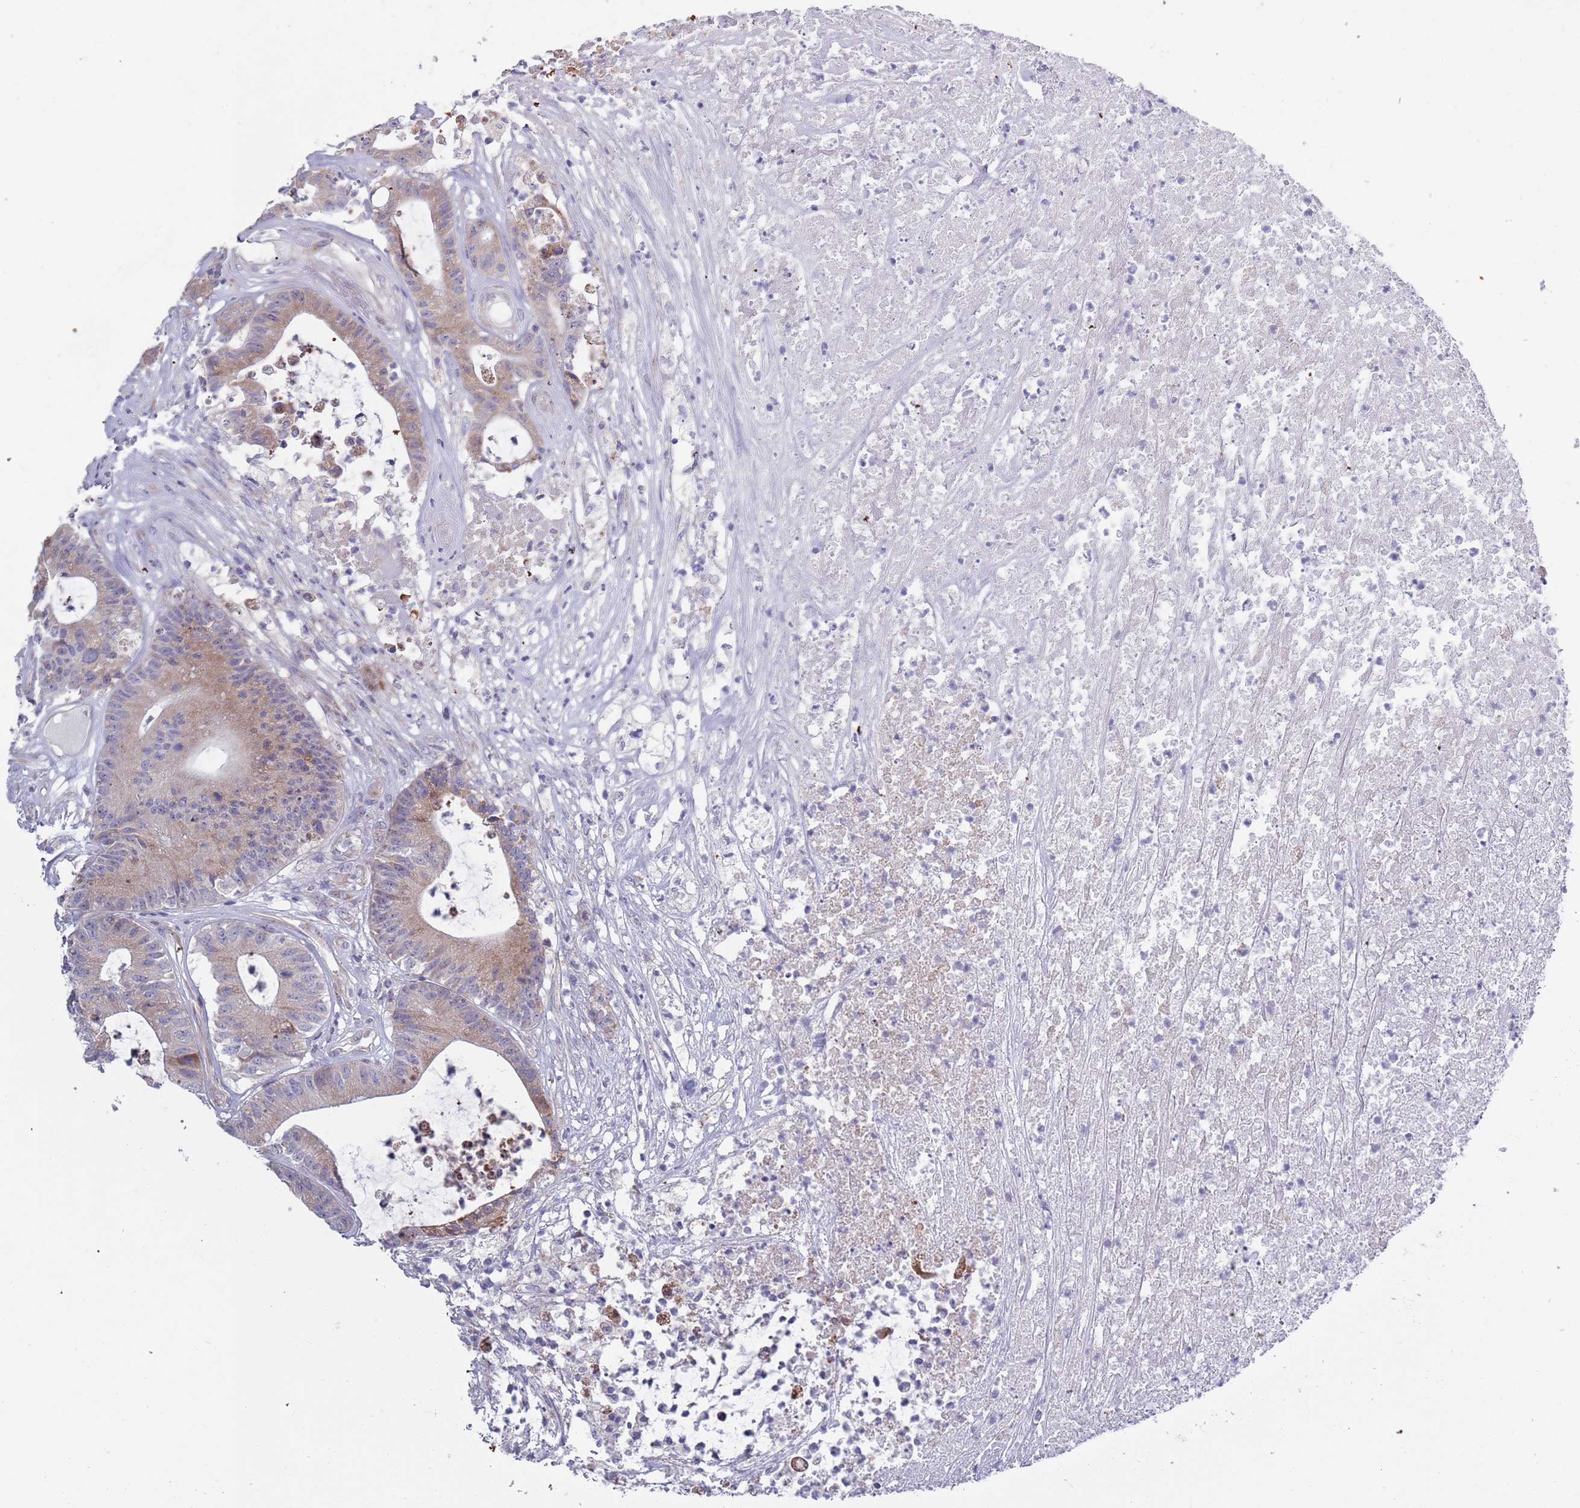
{"staining": {"intensity": "moderate", "quantity": "<25%", "location": "cytoplasmic/membranous"}, "tissue": "colorectal cancer", "cell_type": "Tumor cells", "image_type": "cancer", "snomed": [{"axis": "morphology", "description": "Adenocarcinoma, NOS"}, {"axis": "topography", "description": "Colon"}], "caption": "Human colorectal cancer stained with a protein marker reveals moderate staining in tumor cells.", "gene": "LTB", "patient": {"sex": "female", "age": 84}}